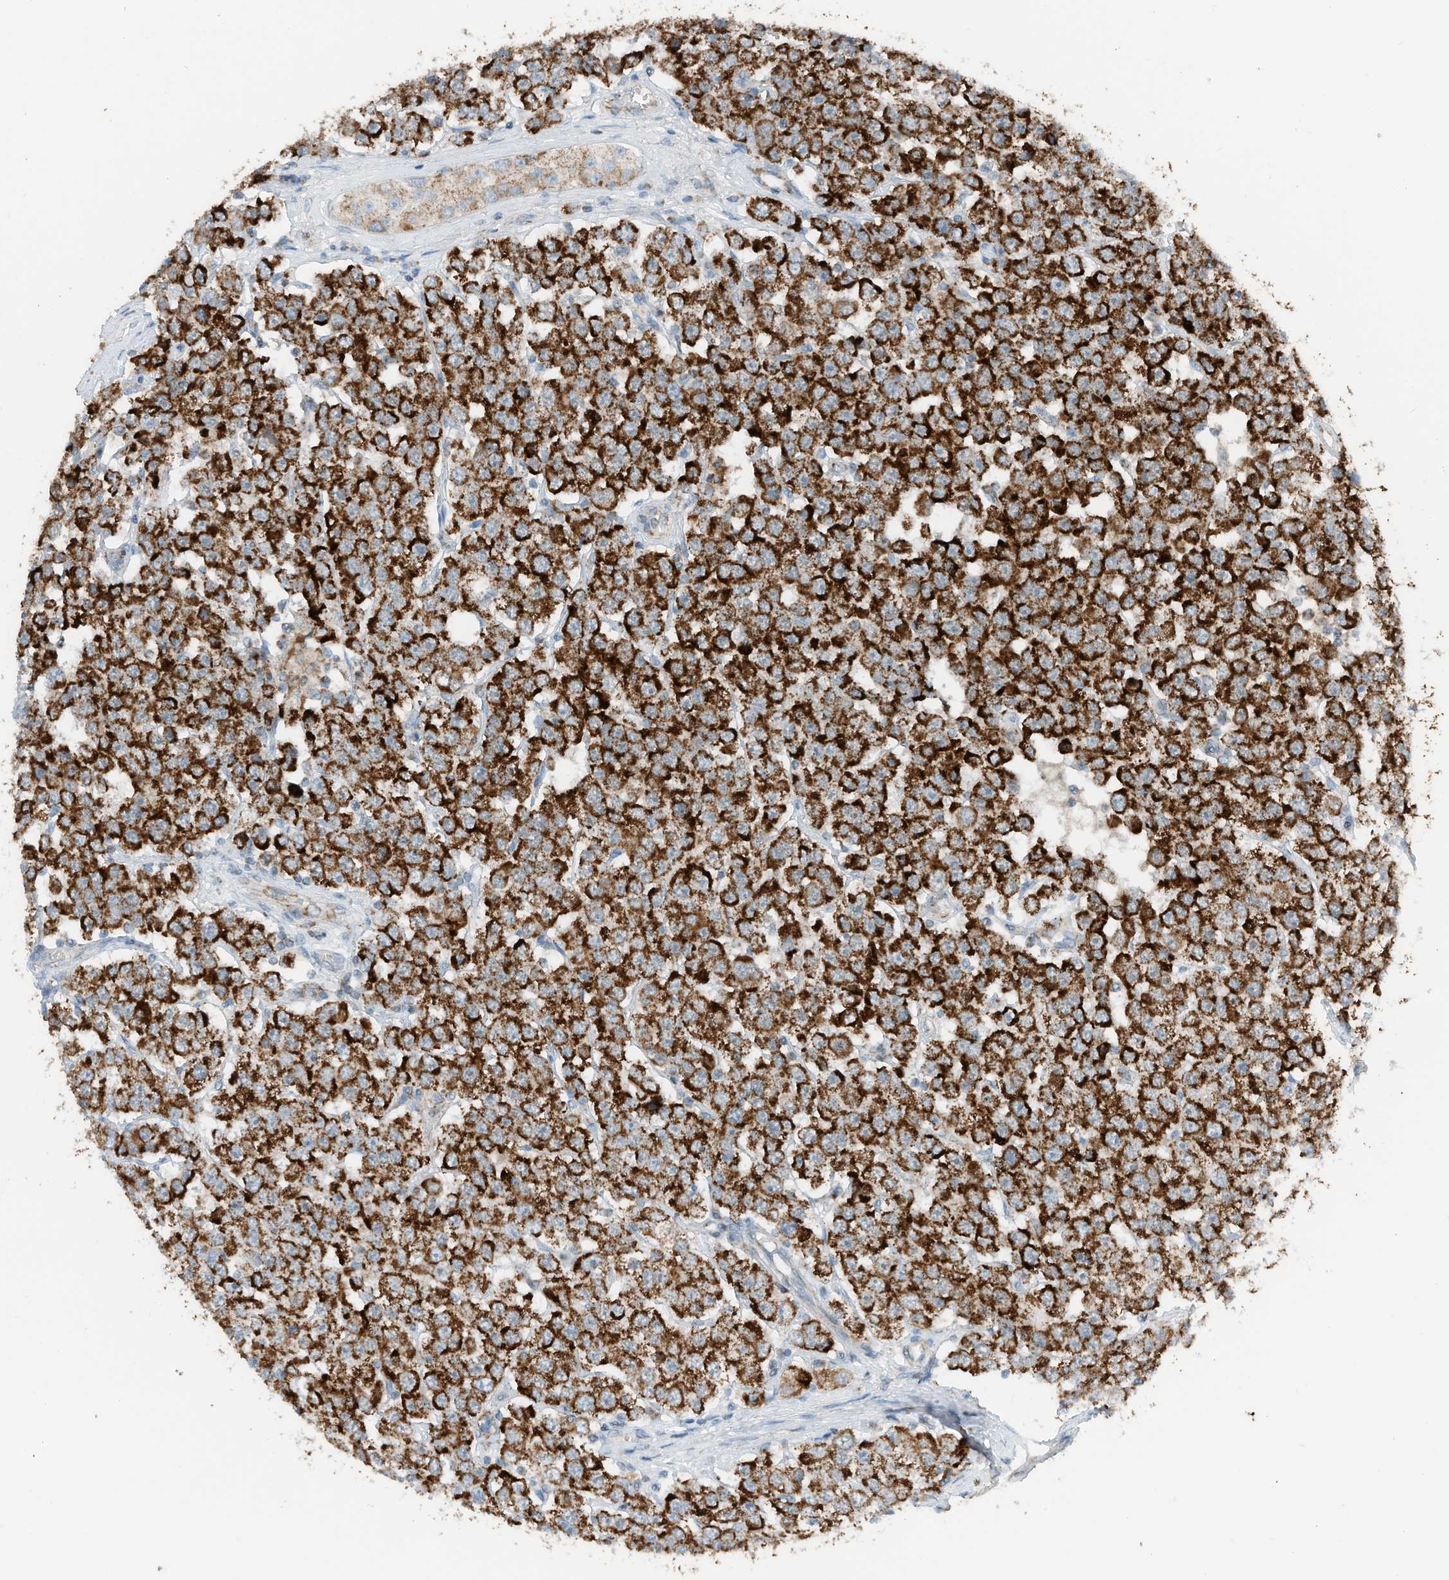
{"staining": {"intensity": "strong", "quantity": ">75%", "location": "cytoplasmic/membranous"}, "tissue": "testis cancer", "cell_type": "Tumor cells", "image_type": "cancer", "snomed": [{"axis": "morphology", "description": "Seminoma, NOS"}, {"axis": "topography", "description": "Testis"}], "caption": "Testis cancer (seminoma) stained with IHC displays strong cytoplasmic/membranous staining in approximately >75% of tumor cells.", "gene": "RMND1", "patient": {"sex": "male", "age": 28}}